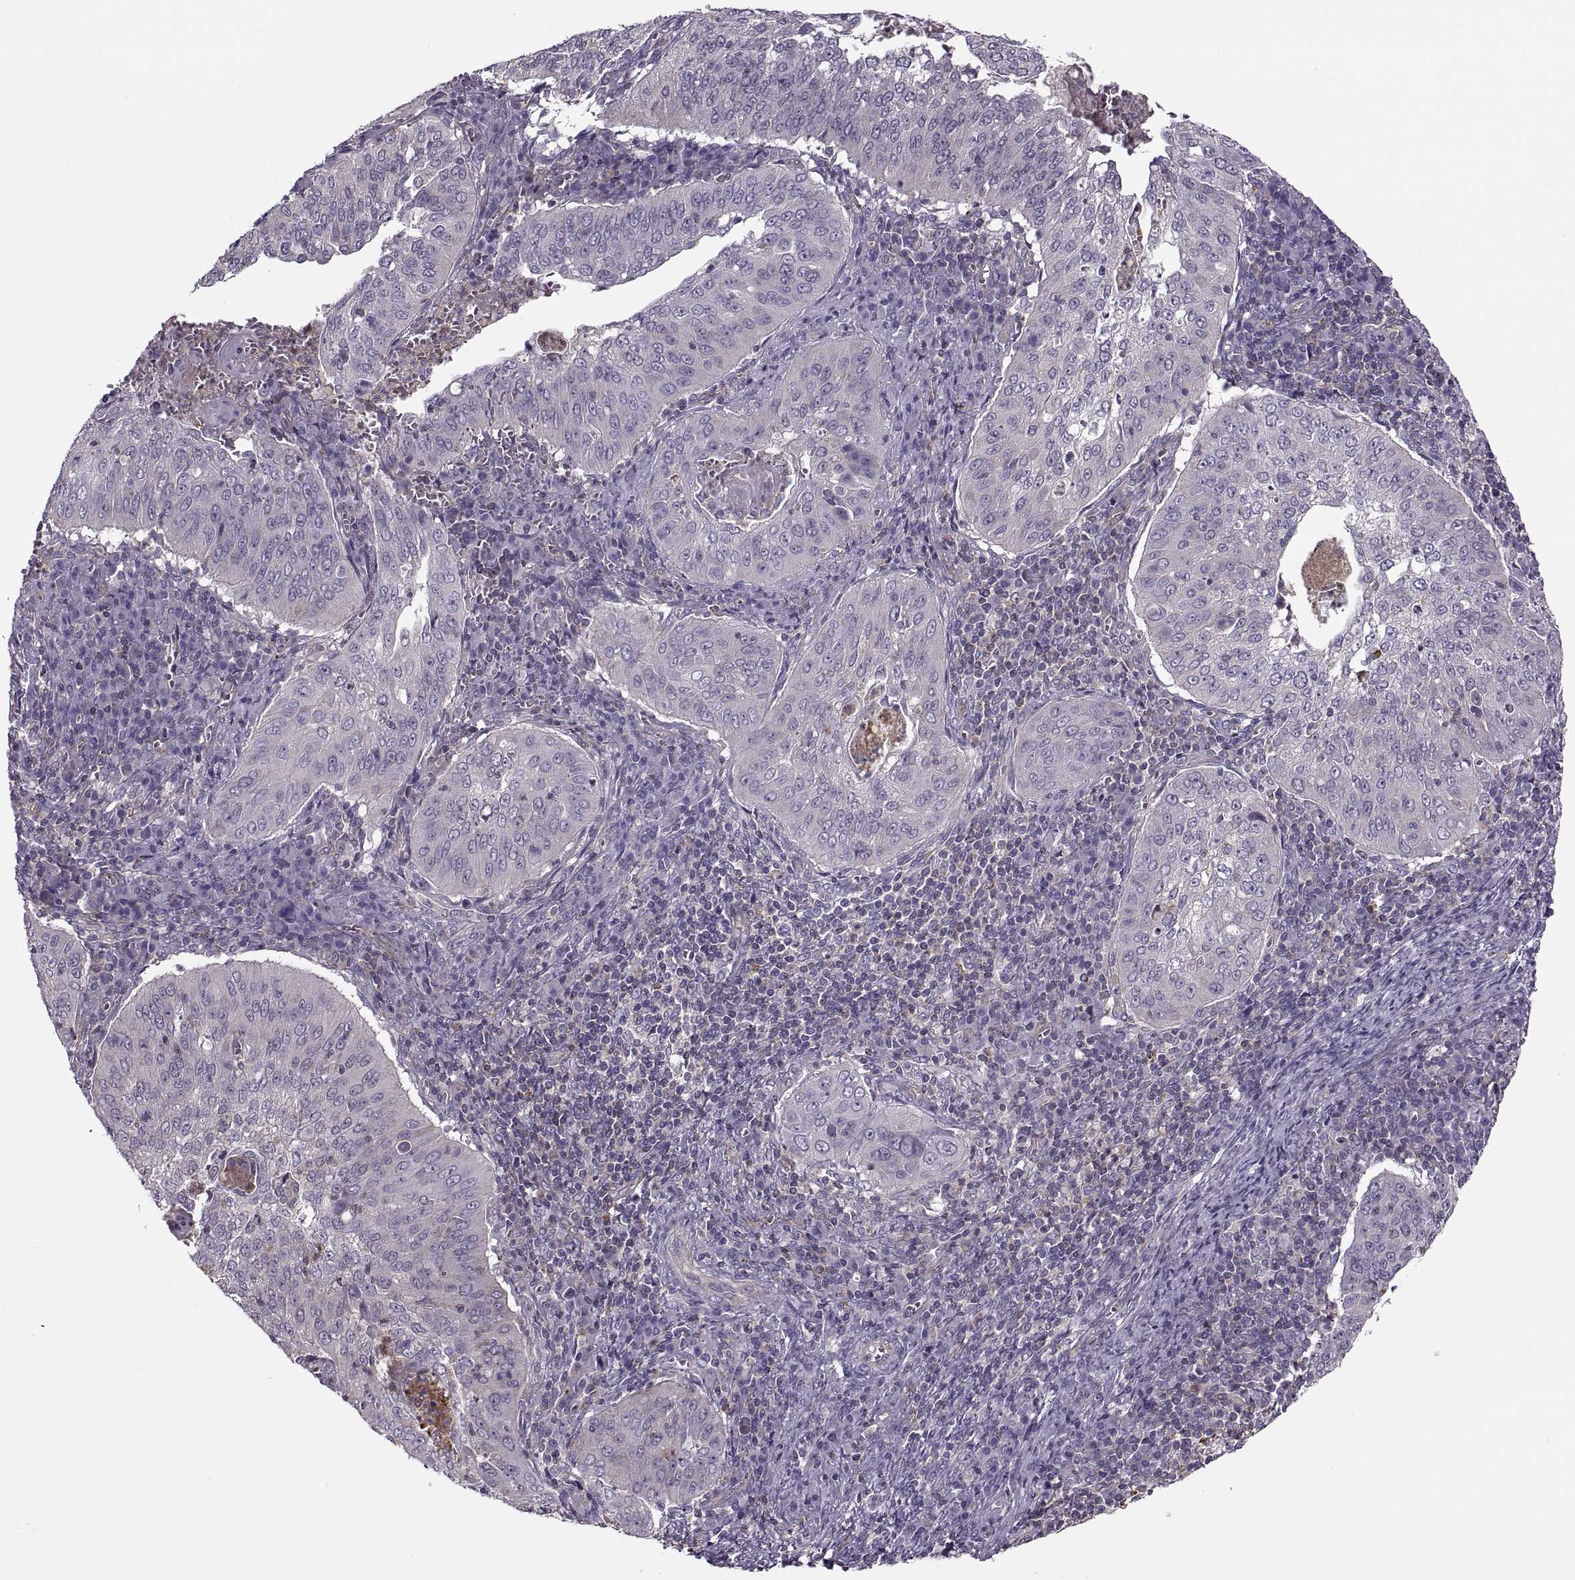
{"staining": {"intensity": "negative", "quantity": "none", "location": "none"}, "tissue": "cervical cancer", "cell_type": "Tumor cells", "image_type": "cancer", "snomed": [{"axis": "morphology", "description": "Squamous cell carcinoma, NOS"}, {"axis": "topography", "description": "Cervix"}], "caption": "The IHC photomicrograph has no significant expression in tumor cells of cervical cancer tissue.", "gene": "SLC2A3", "patient": {"sex": "female", "age": 39}}